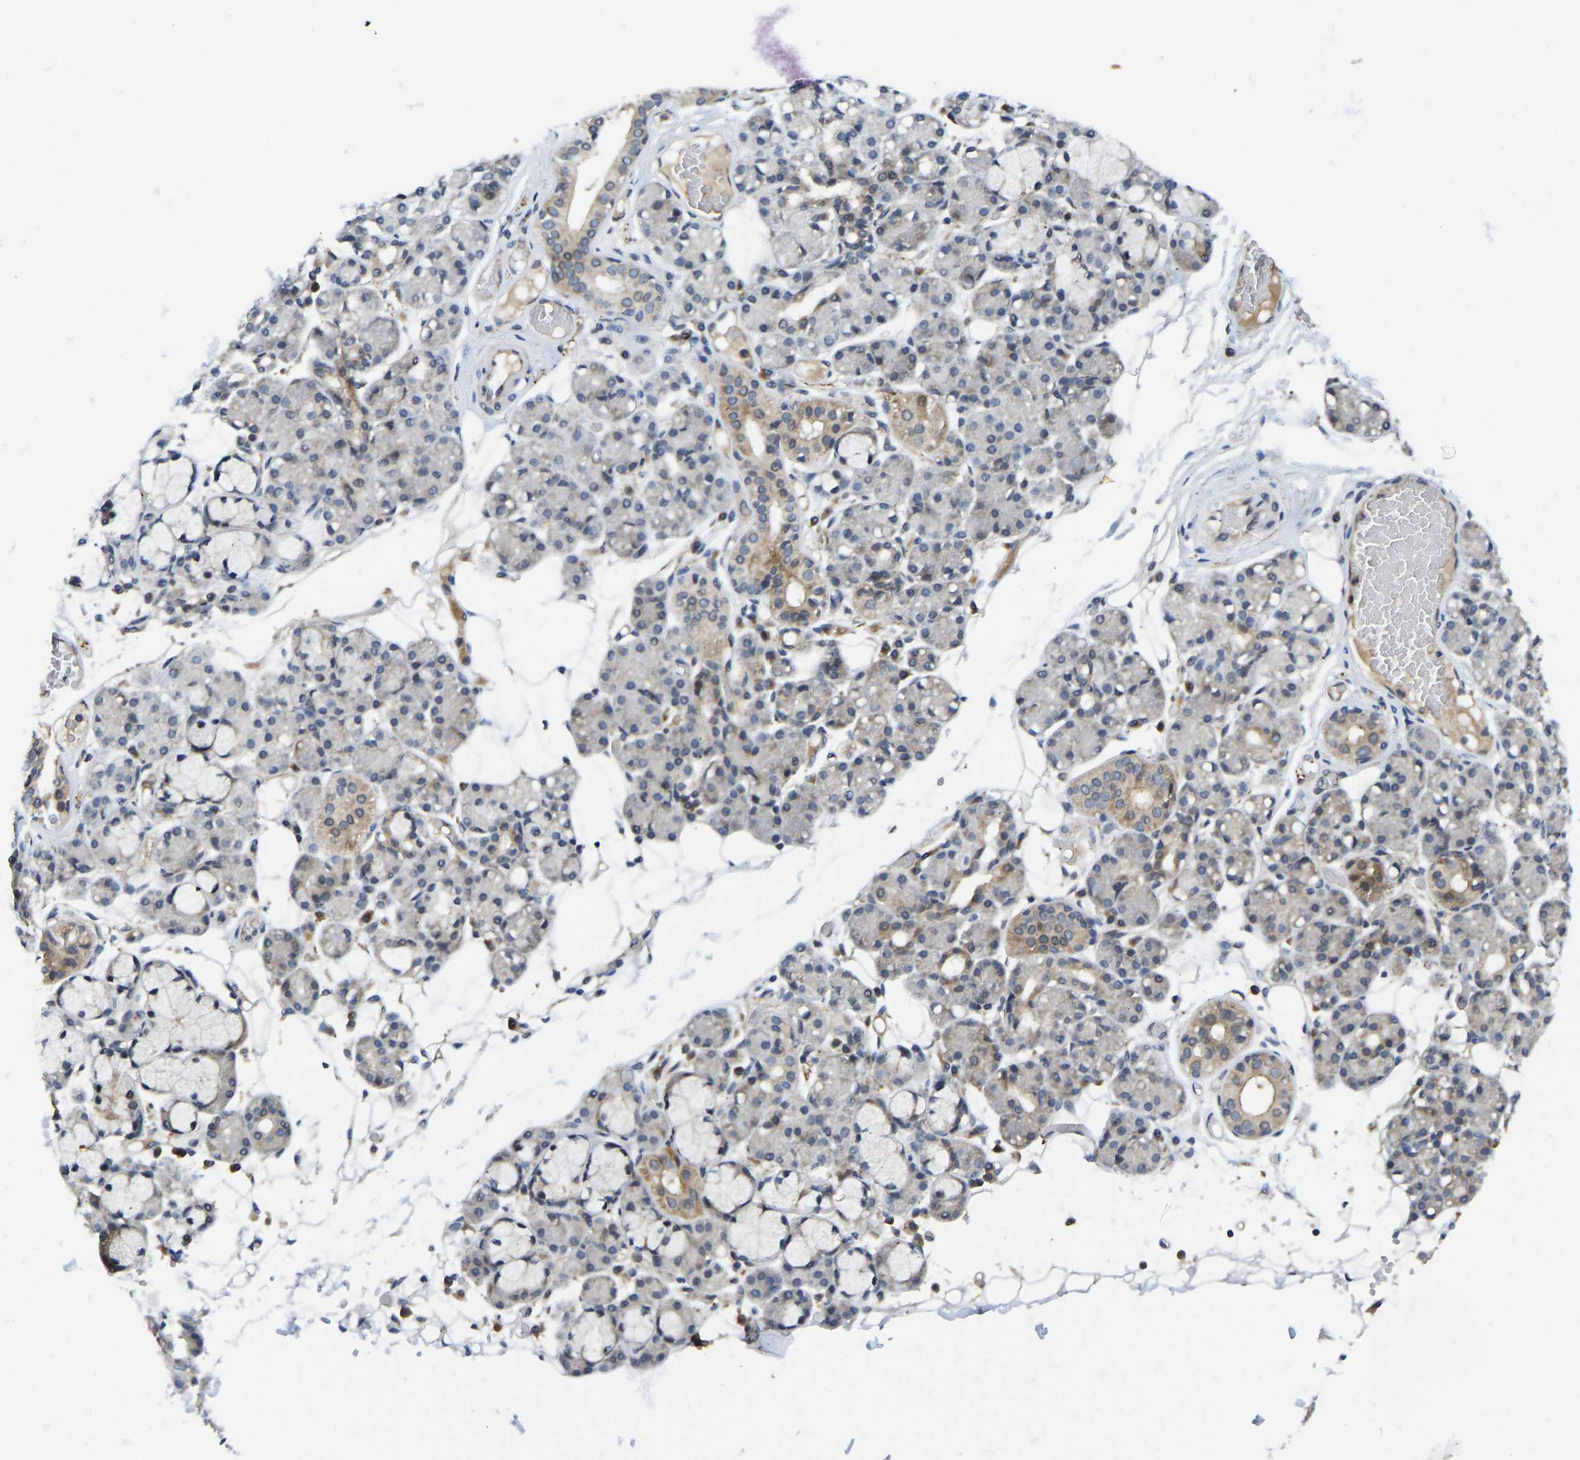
{"staining": {"intensity": "moderate", "quantity": "<25%", "location": "cytoplasmic/membranous"}, "tissue": "salivary gland", "cell_type": "Glandular cells", "image_type": "normal", "snomed": [{"axis": "morphology", "description": "Normal tissue, NOS"}, {"axis": "topography", "description": "Salivary gland"}], "caption": "Protein staining of normal salivary gland shows moderate cytoplasmic/membranous expression in about <25% of glandular cells.", "gene": "NDRG3", "patient": {"sex": "male", "age": 63}}